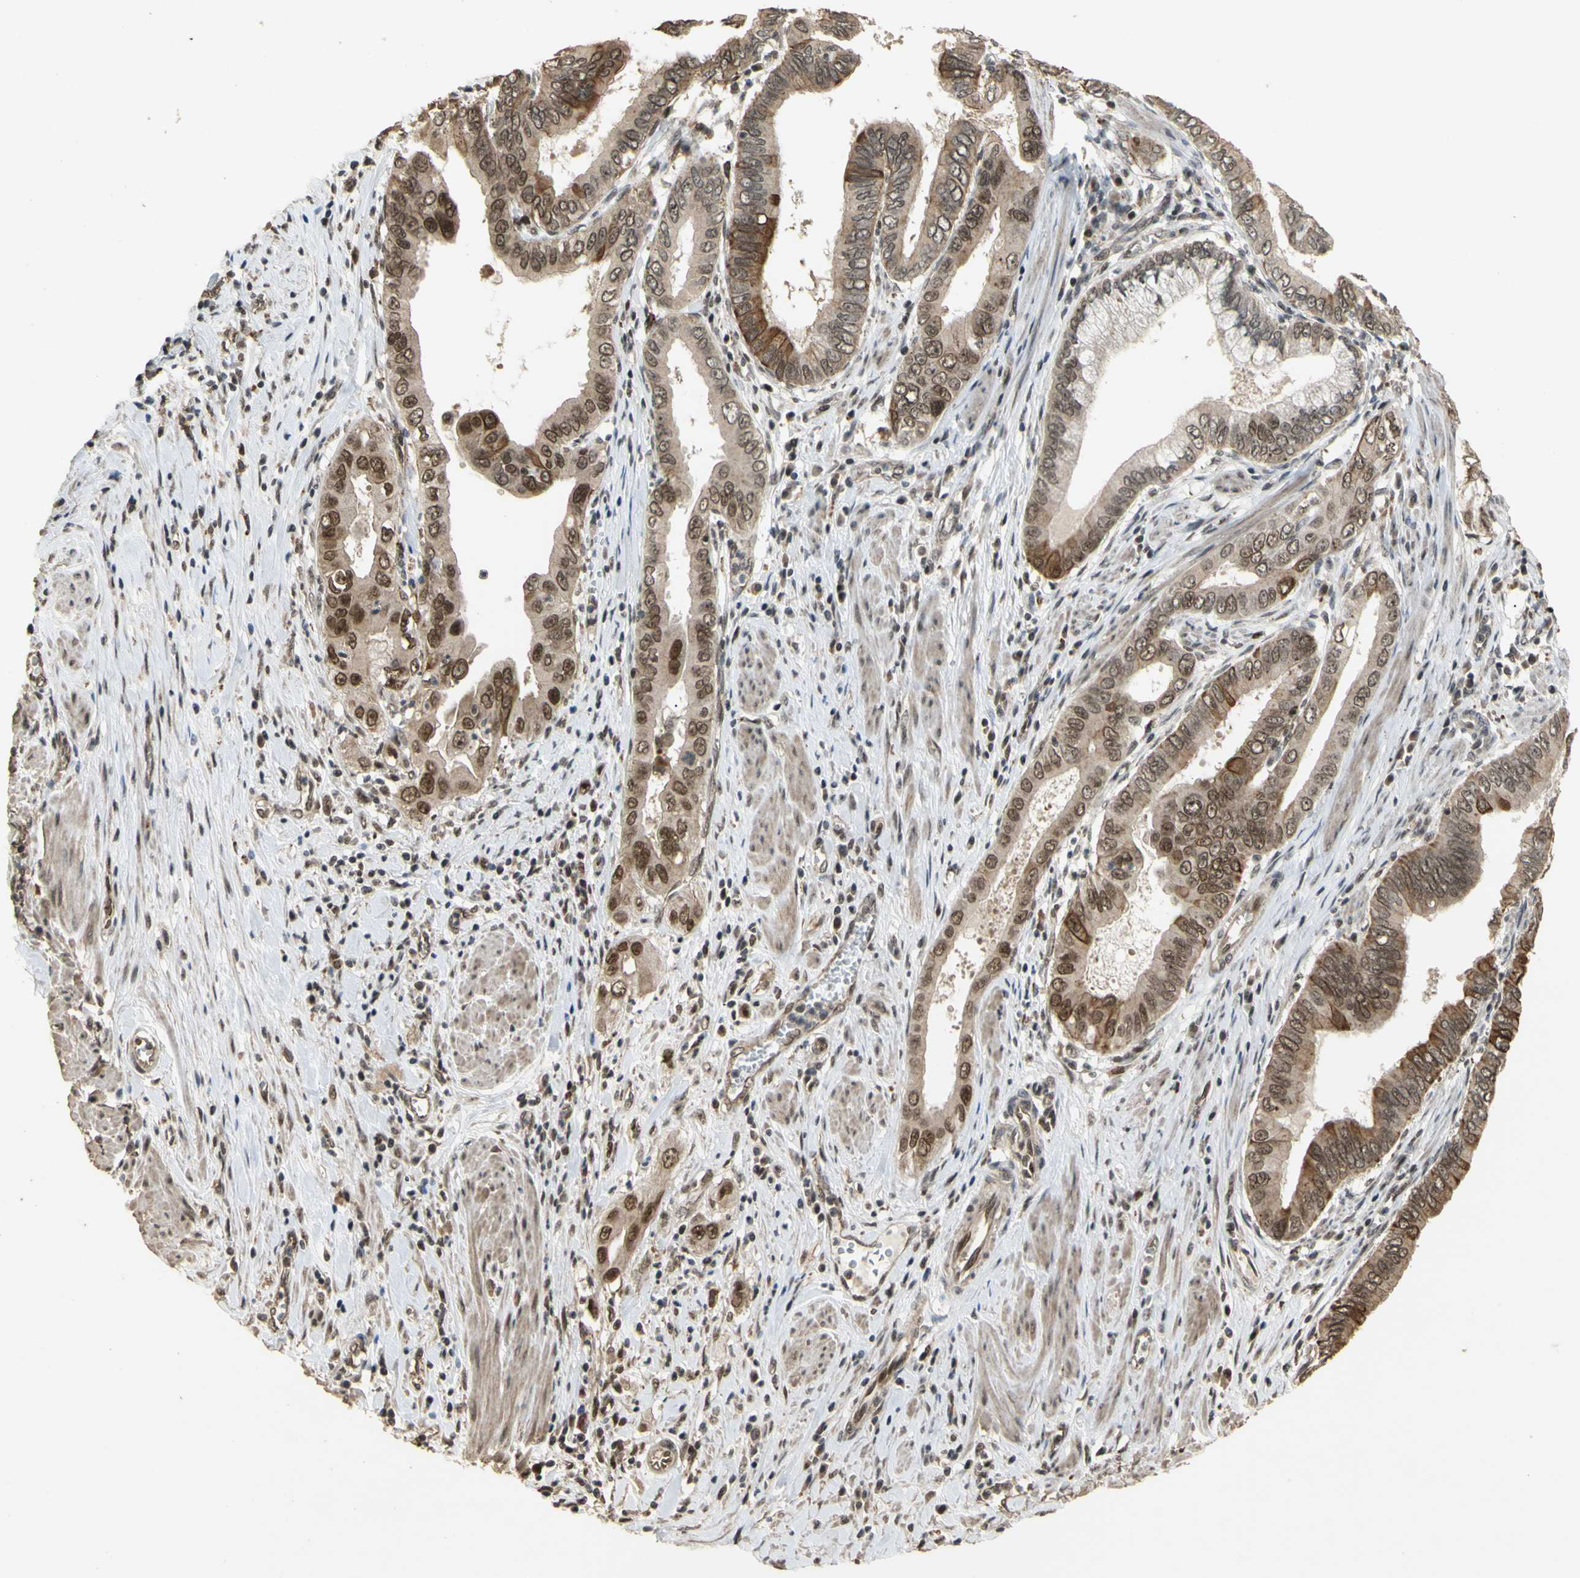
{"staining": {"intensity": "weak", "quantity": ">75%", "location": "cytoplasmic/membranous,nuclear"}, "tissue": "pancreatic cancer", "cell_type": "Tumor cells", "image_type": "cancer", "snomed": [{"axis": "morphology", "description": "Normal tissue, NOS"}, {"axis": "topography", "description": "Lymph node"}], "caption": "A low amount of weak cytoplasmic/membranous and nuclear expression is identified in about >75% of tumor cells in pancreatic cancer tissue. Immunohistochemistry (ihc) stains the protein in brown and the nuclei are stained blue.", "gene": "GTF2E2", "patient": {"sex": "male", "age": 50}}